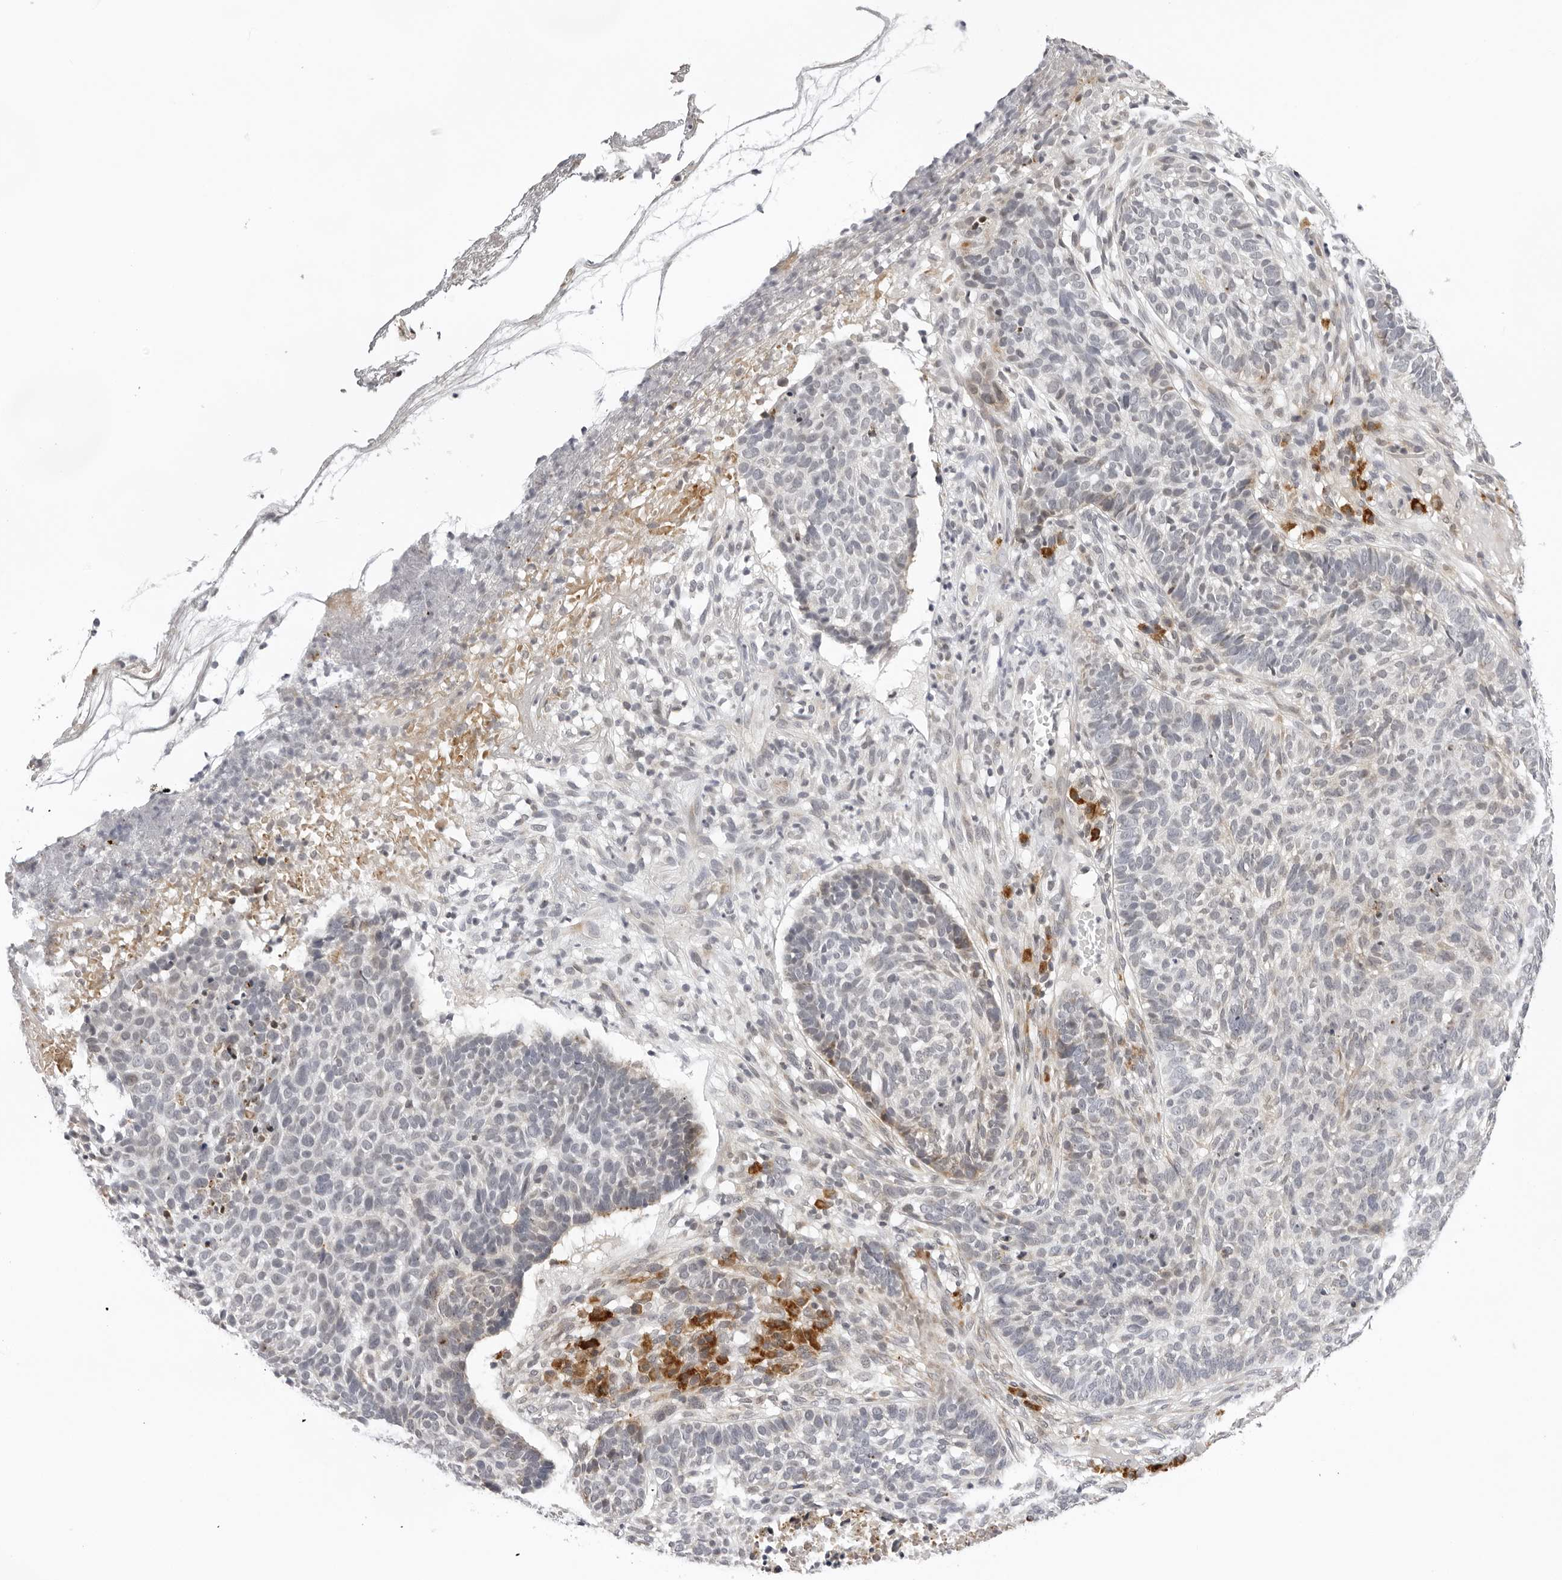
{"staining": {"intensity": "weak", "quantity": "<25%", "location": "cytoplasmic/membranous"}, "tissue": "skin cancer", "cell_type": "Tumor cells", "image_type": "cancer", "snomed": [{"axis": "morphology", "description": "Basal cell carcinoma"}, {"axis": "topography", "description": "Skin"}], "caption": "Tumor cells show no significant staining in skin cancer (basal cell carcinoma). (DAB immunohistochemistry (IHC) with hematoxylin counter stain).", "gene": "IL17RA", "patient": {"sex": "male", "age": 85}}